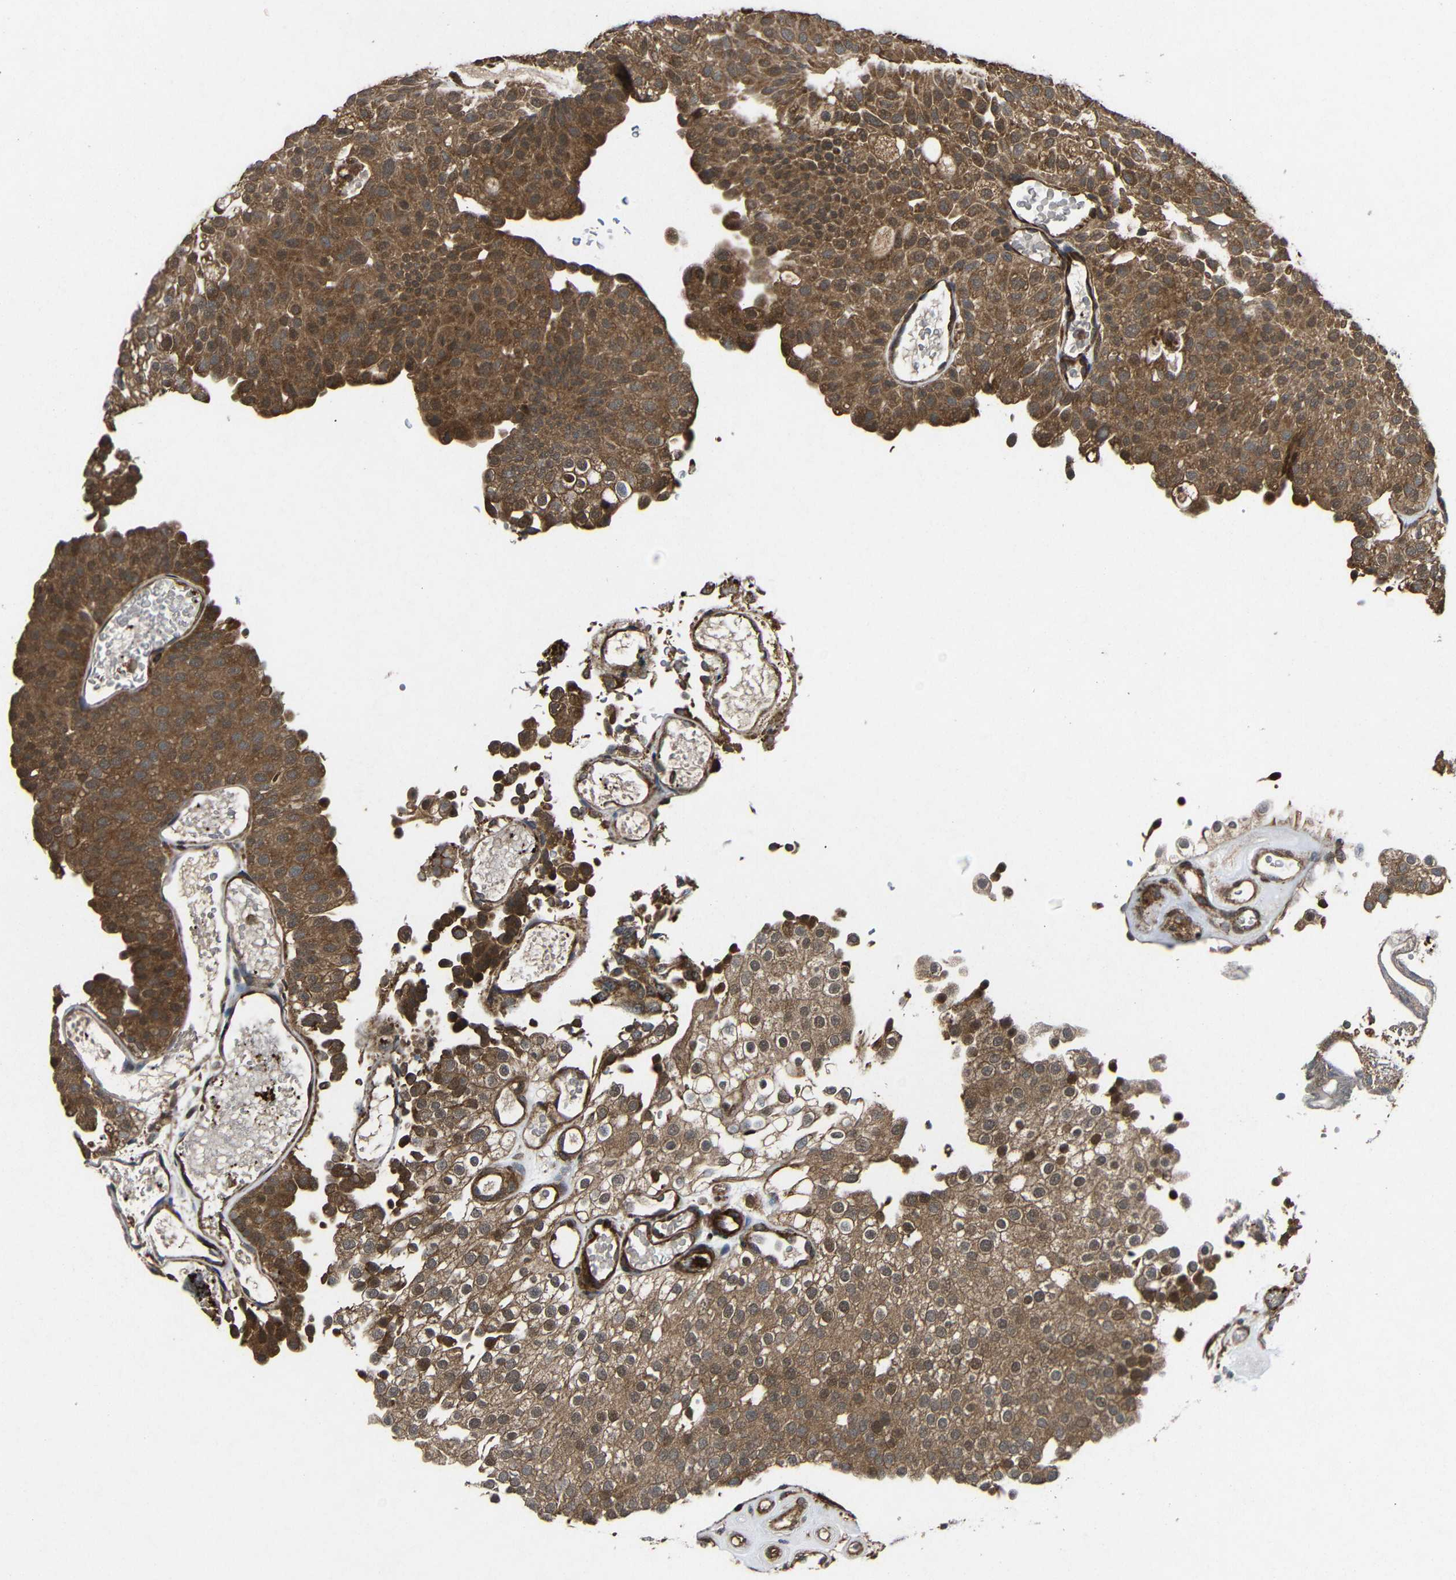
{"staining": {"intensity": "strong", "quantity": ">75%", "location": "cytoplasmic/membranous"}, "tissue": "urothelial cancer", "cell_type": "Tumor cells", "image_type": "cancer", "snomed": [{"axis": "morphology", "description": "Urothelial carcinoma, Low grade"}, {"axis": "topography", "description": "Urinary bladder"}], "caption": "The histopathology image exhibits a brown stain indicating the presence of a protein in the cytoplasmic/membranous of tumor cells in low-grade urothelial carcinoma.", "gene": "EIF2S1", "patient": {"sex": "male", "age": 78}}